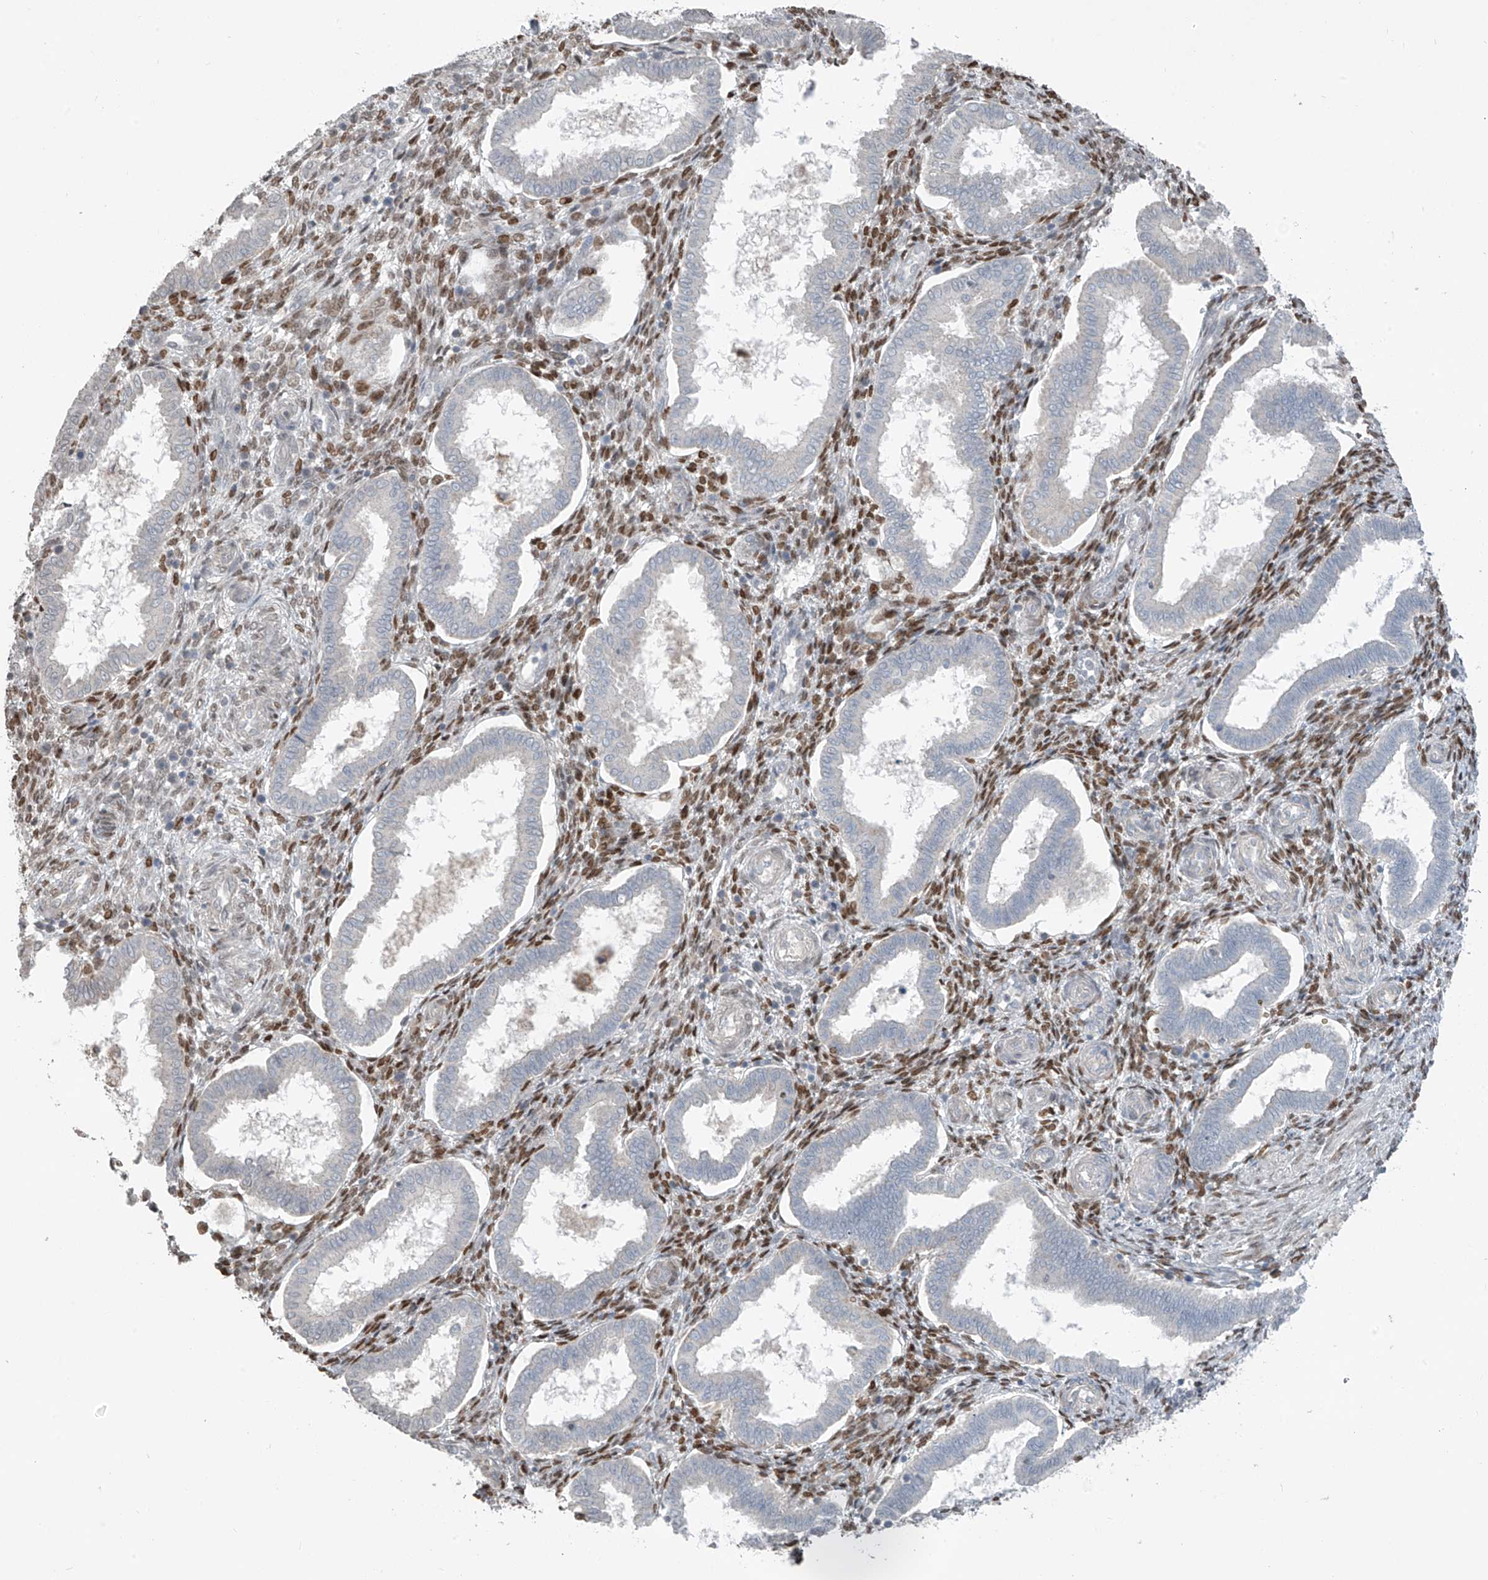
{"staining": {"intensity": "moderate", "quantity": ">75%", "location": "nuclear"}, "tissue": "endometrium", "cell_type": "Cells in endometrial stroma", "image_type": "normal", "snomed": [{"axis": "morphology", "description": "Normal tissue, NOS"}, {"axis": "topography", "description": "Endometrium"}], "caption": "There is medium levels of moderate nuclear staining in cells in endometrial stroma of benign endometrium, as demonstrated by immunohistochemical staining (brown color).", "gene": "HOXA11", "patient": {"sex": "female", "age": 24}}